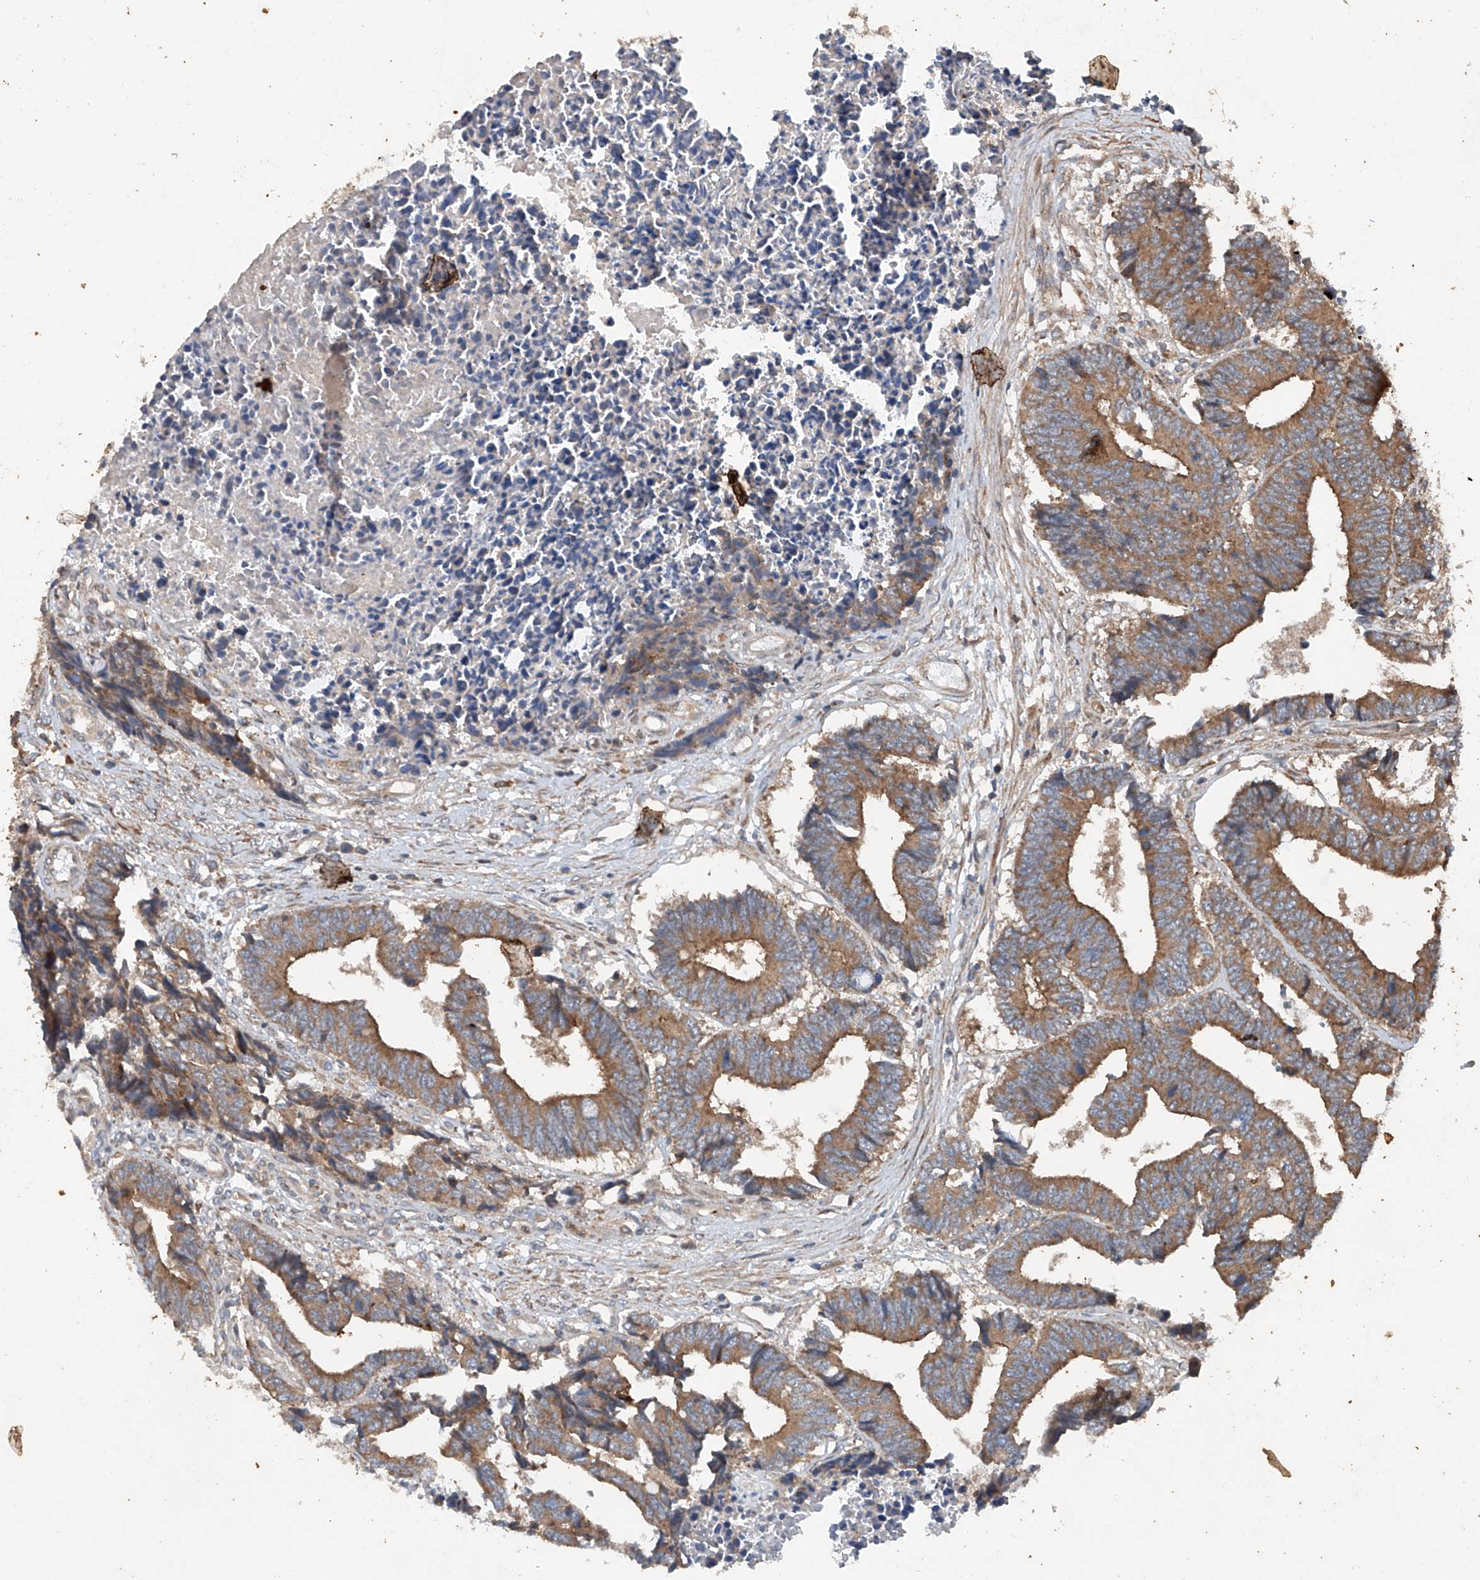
{"staining": {"intensity": "moderate", "quantity": ">75%", "location": "cytoplasmic/membranous"}, "tissue": "colorectal cancer", "cell_type": "Tumor cells", "image_type": "cancer", "snomed": [{"axis": "morphology", "description": "Adenocarcinoma, NOS"}, {"axis": "topography", "description": "Rectum"}], "caption": "High-magnification brightfield microscopy of colorectal cancer stained with DAB (brown) and counterstained with hematoxylin (blue). tumor cells exhibit moderate cytoplasmic/membranous positivity is identified in approximately>75% of cells.", "gene": "CEP85L", "patient": {"sex": "male", "age": 84}}